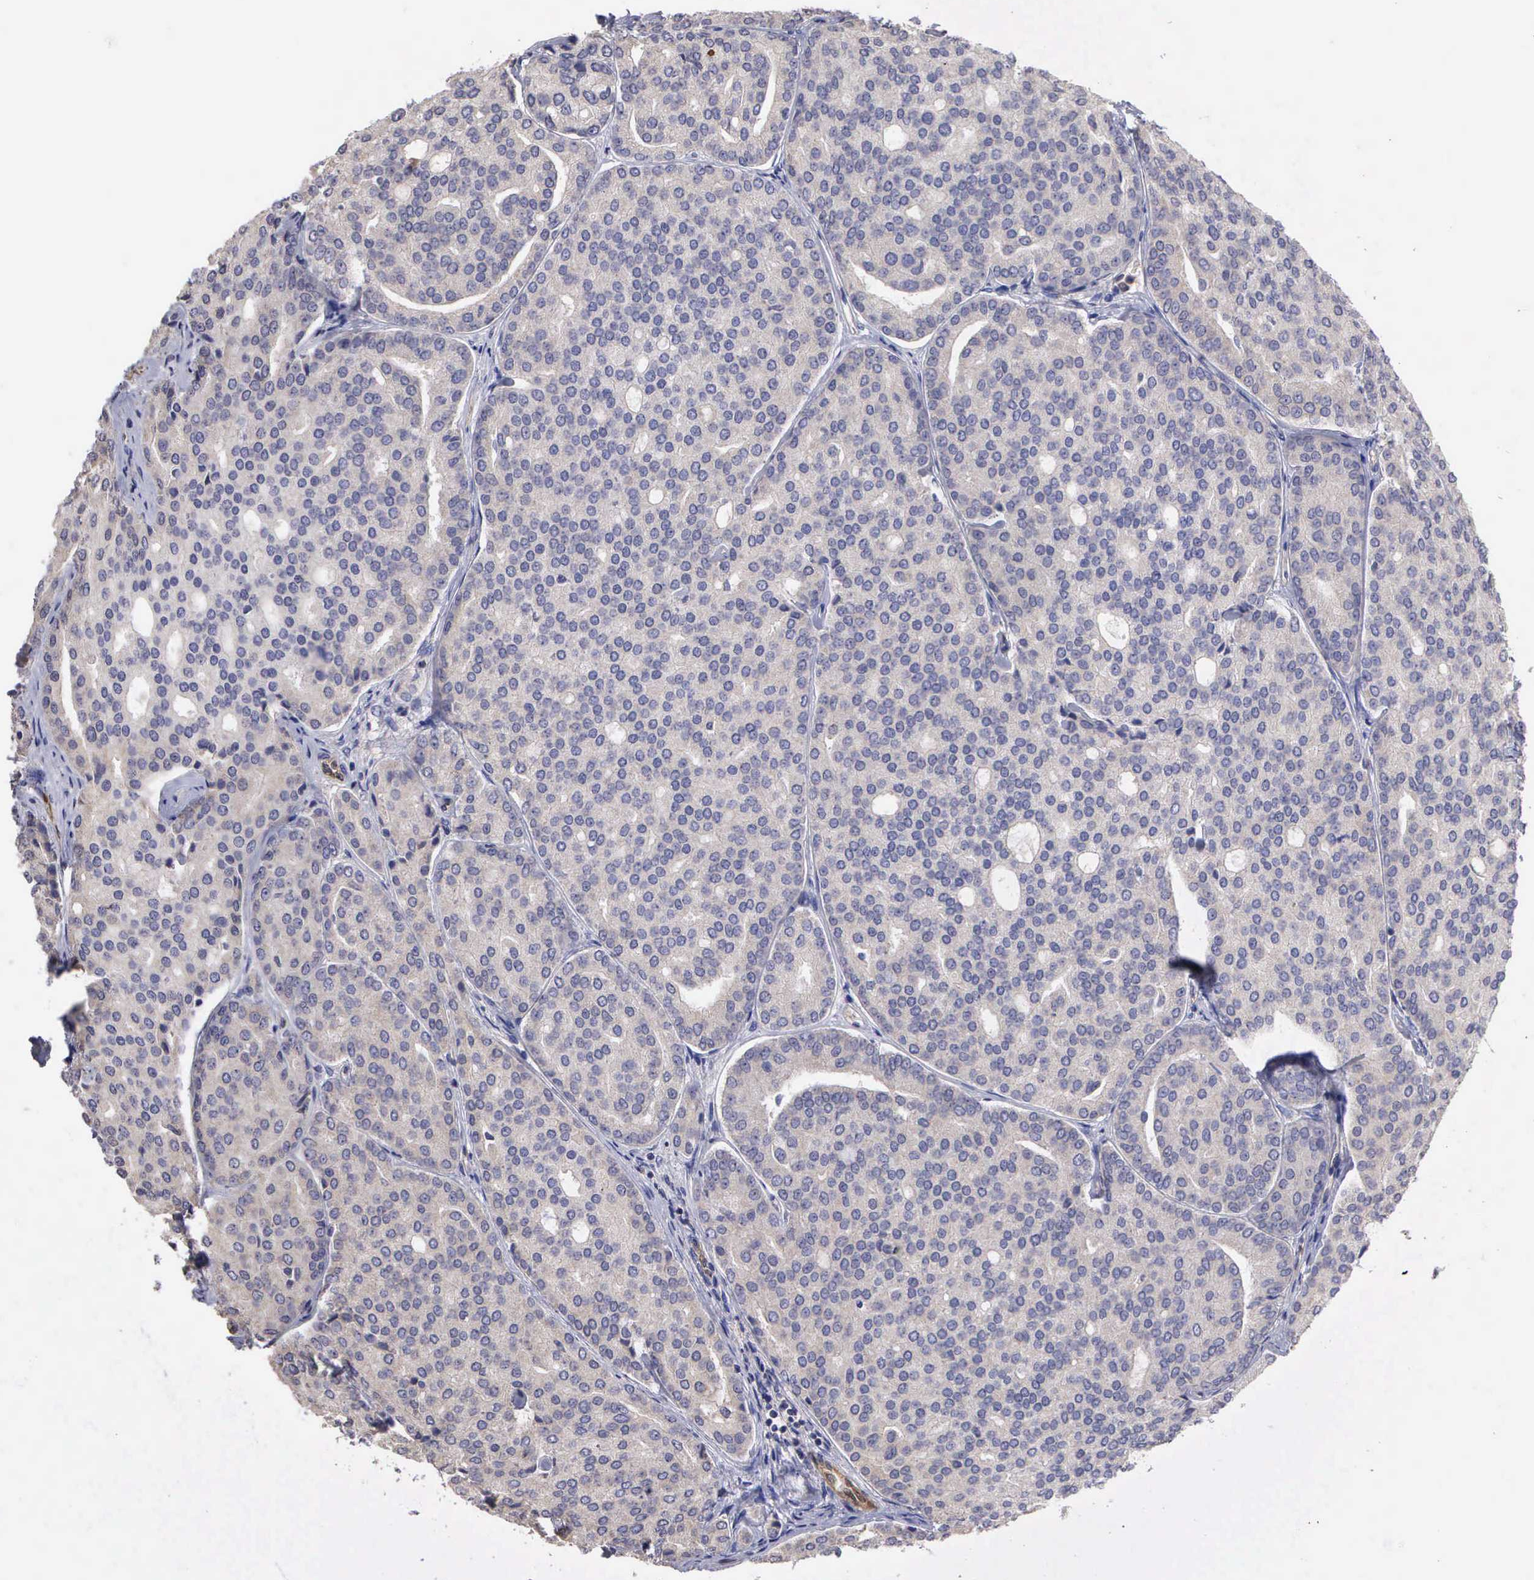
{"staining": {"intensity": "negative", "quantity": "none", "location": "none"}, "tissue": "prostate cancer", "cell_type": "Tumor cells", "image_type": "cancer", "snomed": [{"axis": "morphology", "description": "Adenocarcinoma, High grade"}, {"axis": "topography", "description": "Prostate"}], "caption": "Immunohistochemistry (IHC) of prostate cancer (adenocarcinoma (high-grade)) displays no positivity in tumor cells.", "gene": "DNAJB7", "patient": {"sex": "male", "age": 64}}